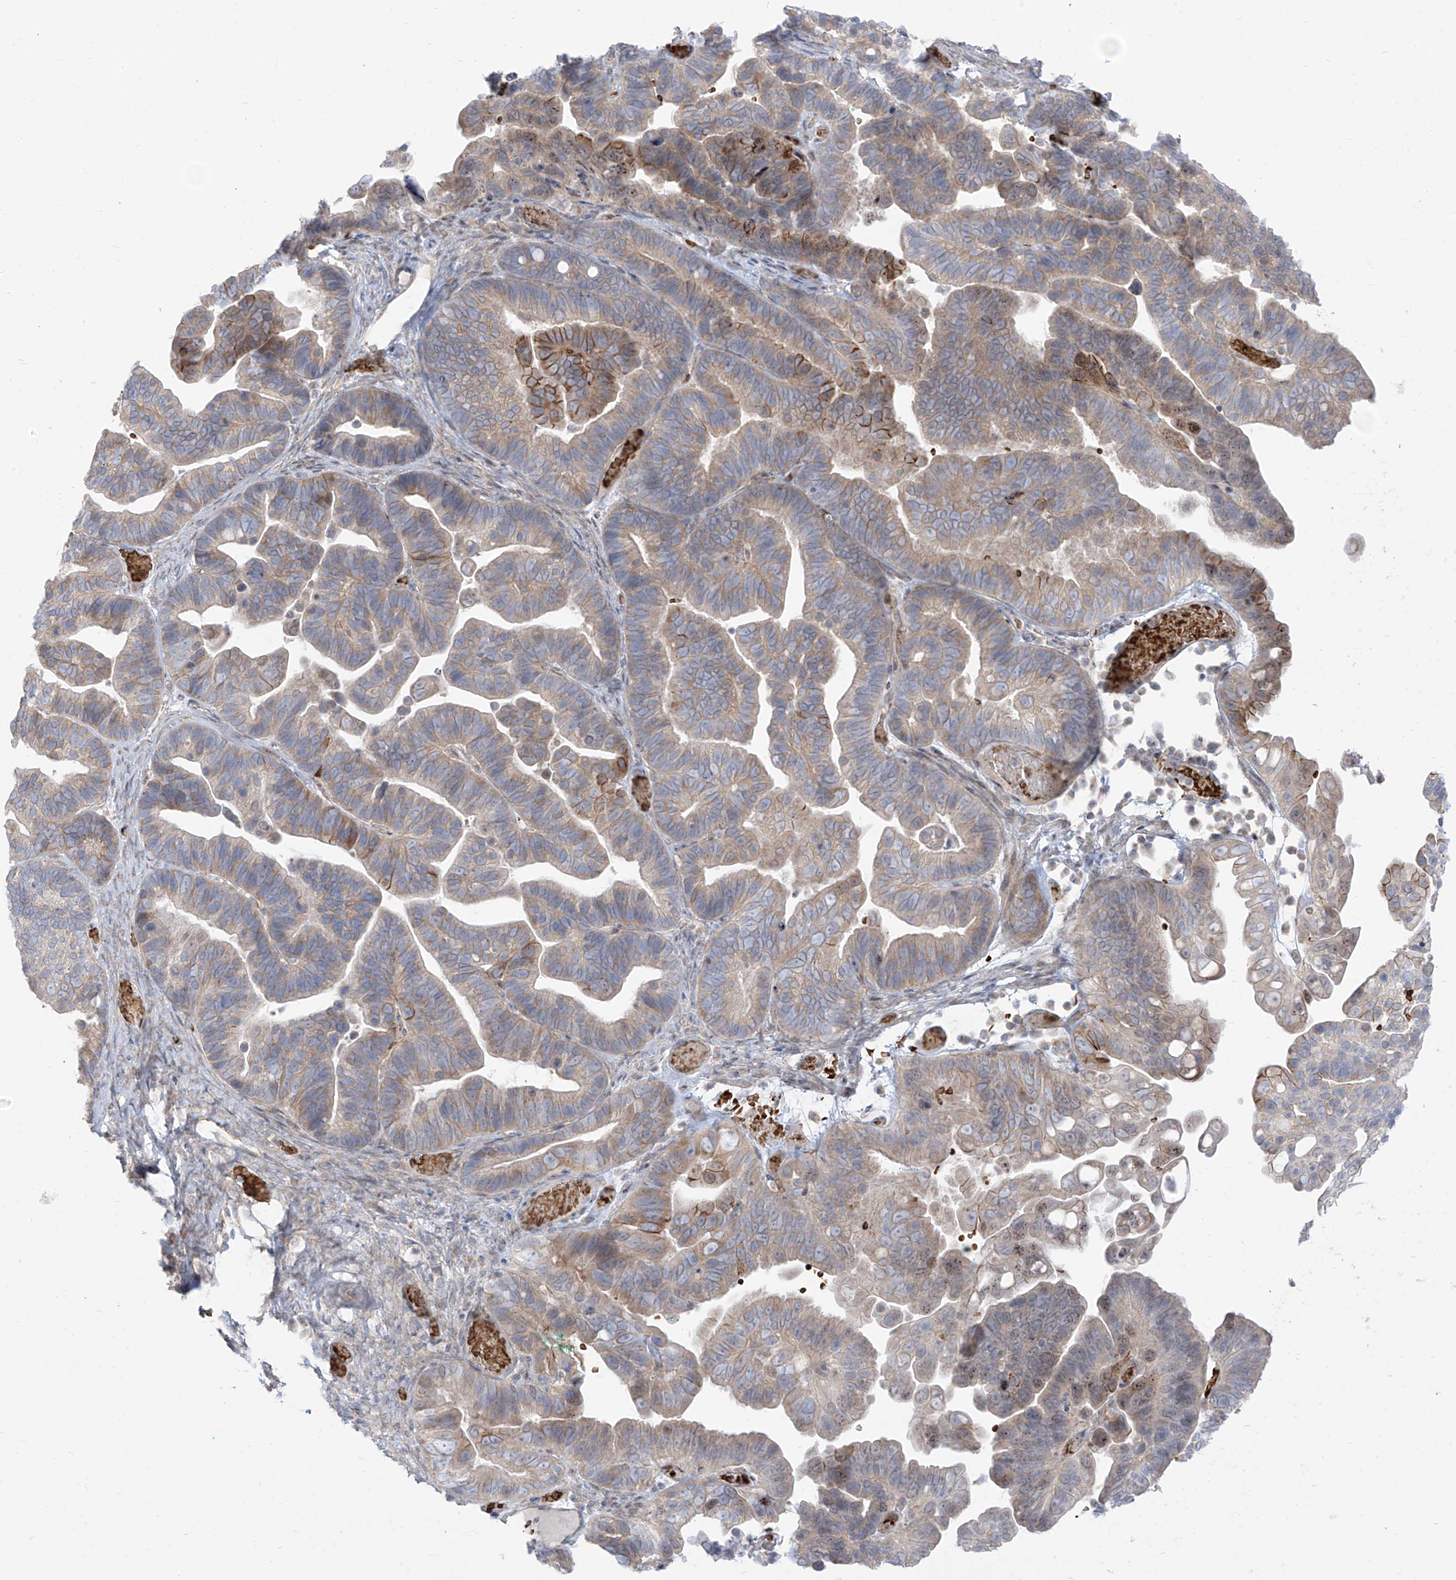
{"staining": {"intensity": "moderate", "quantity": "<25%", "location": "cytoplasmic/membranous"}, "tissue": "ovarian cancer", "cell_type": "Tumor cells", "image_type": "cancer", "snomed": [{"axis": "morphology", "description": "Cystadenocarcinoma, serous, NOS"}, {"axis": "topography", "description": "Ovary"}], "caption": "Moderate cytoplasmic/membranous staining for a protein is seen in approximately <25% of tumor cells of ovarian serous cystadenocarcinoma using IHC.", "gene": "ARHGEF40", "patient": {"sex": "female", "age": 56}}